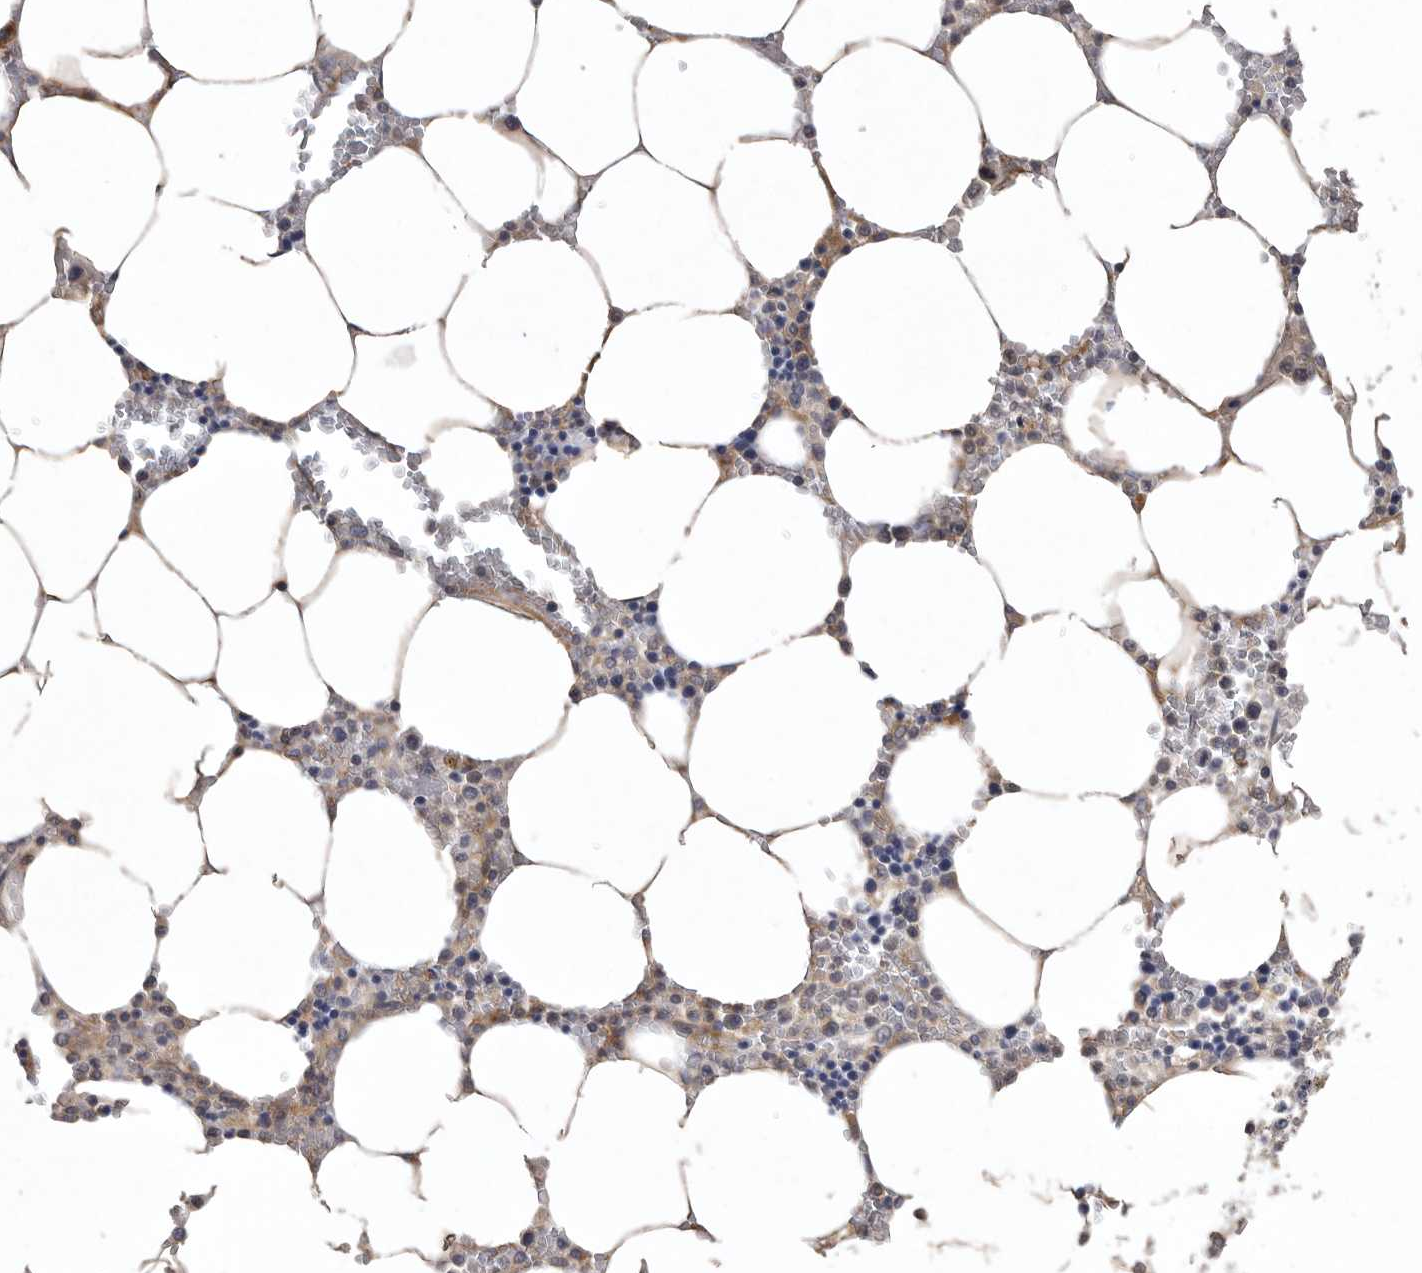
{"staining": {"intensity": "moderate", "quantity": "<25%", "location": "cytoplasmic/membranous"}, "tissue": "bone marrow", "cell_type": "Hematopoietic cells", "image_type": "normal", "snomed": [{"axis": "morphology", "description": "Normal tissue, NOS"}, {"axis": "topography", "description": "Bone marrow"}], "caption": "DAB (3,3'-diaminobenzidine) immunohistochemical staining of benign human bone marrow displays moderate cytoplasmic/membranous protein staining in approximately <25% of hematopoietic cells. (DAB IHC with brightfield microscopy, high magnification).", "gene": "OXR1", "patient": {"sex": "male", "age": 70}}